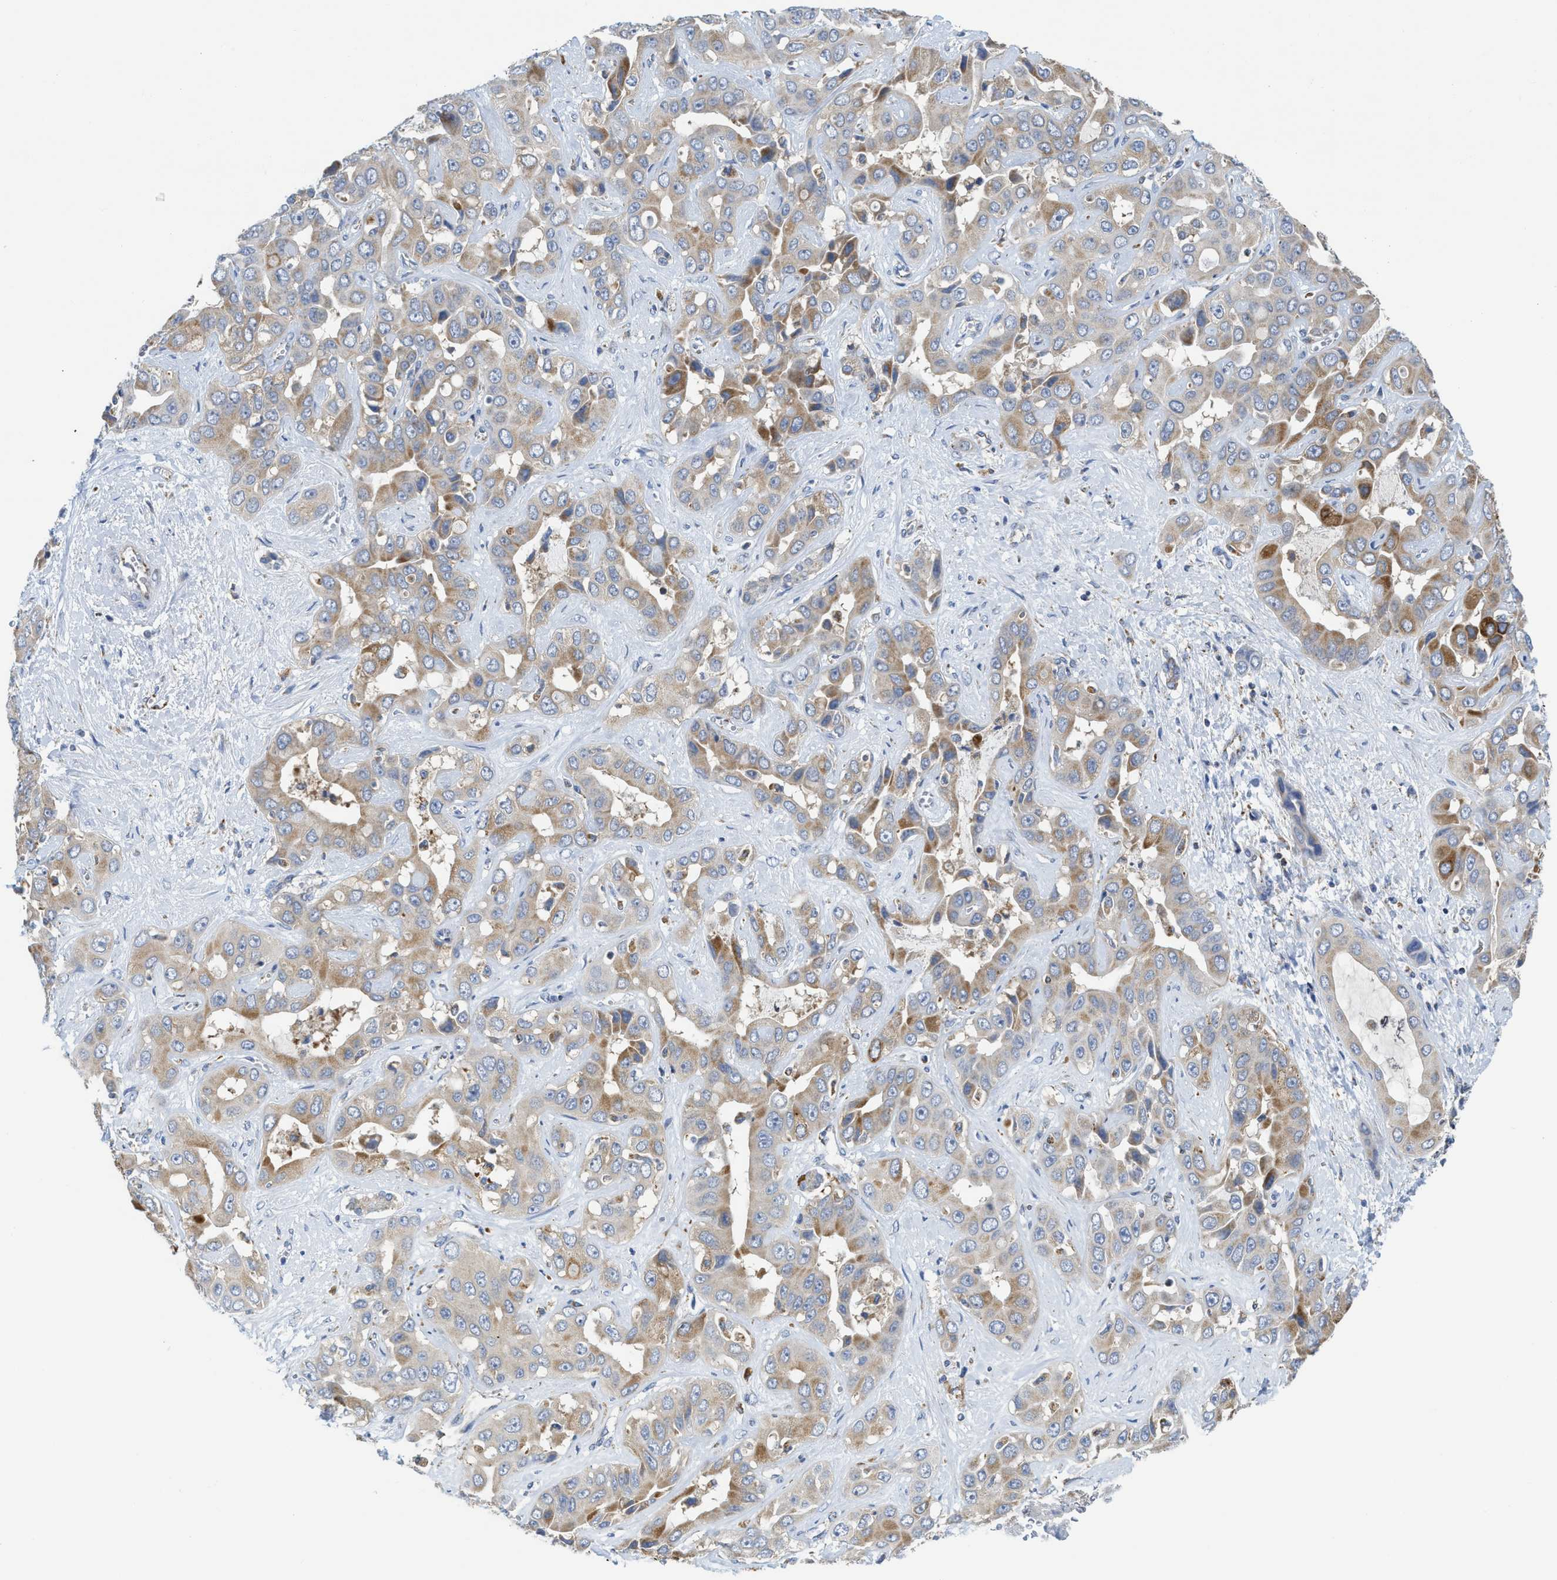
{"staining": {"intensity": "moderate", "quantity": "25%-75%", "location": "cytoplasmic/membranous"}, "tissue": "liver cancer", "cell_type": "Tumor cells", "image_type": "cancer", "snomed": [{"axis": "morphology", "description": "Cholangiocarcinoma"}, {"axis": "topography", "description": "Liver"}], "caption": "Immunohistochemical staining of liver cancer (cholangiocarcinoma) displays moderate cytoplasmic/membranous protein positivity in about 25%-75% of tumor cells.", "gene": "GATD3", "patient": {"sex": "female", "age": 52}}